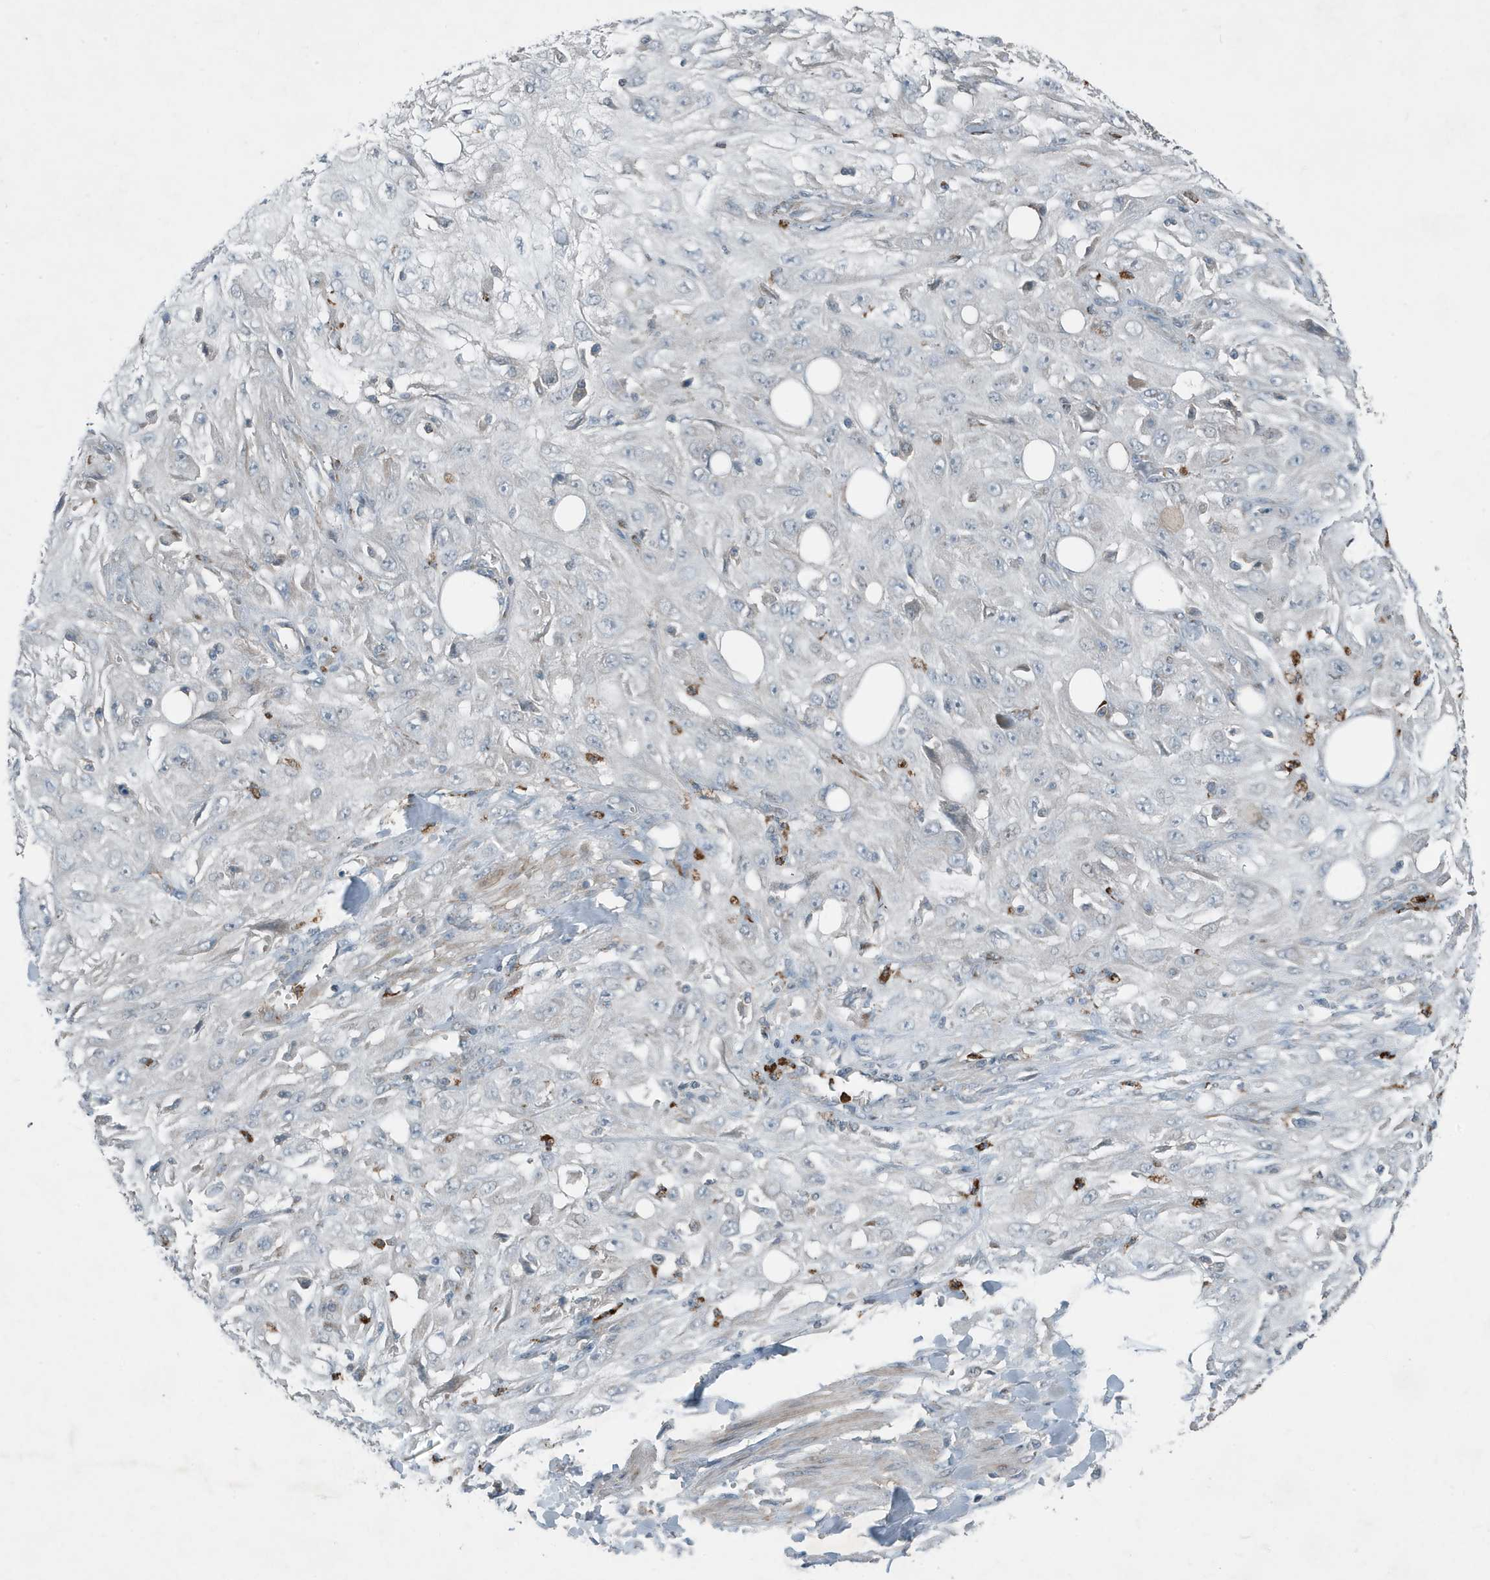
{"staining": {"intensity": "negative", "quantity": "none", "location": "none"}, "tissue": "skin cancer", "cell_type": "Tumor cells", "image_type": "cancer", "snomed": [{"axis": "morphology", "description": "Squamous cell carcinoma, NOS"}, {"axis": "topography", "description": "Skin"}], "caption": "Tumor cells show no significant protein expression in skin squamous cell carcinoma. (Stains: DAB (3,3'-diaminobenzidine) immunohistochemistry (IHC) with hematoxylin counter stain, Microscopy: brightfield microscopy at high magnification).", "gene": "DAPP1", "patient": {"sex": "male", "age": 75}}